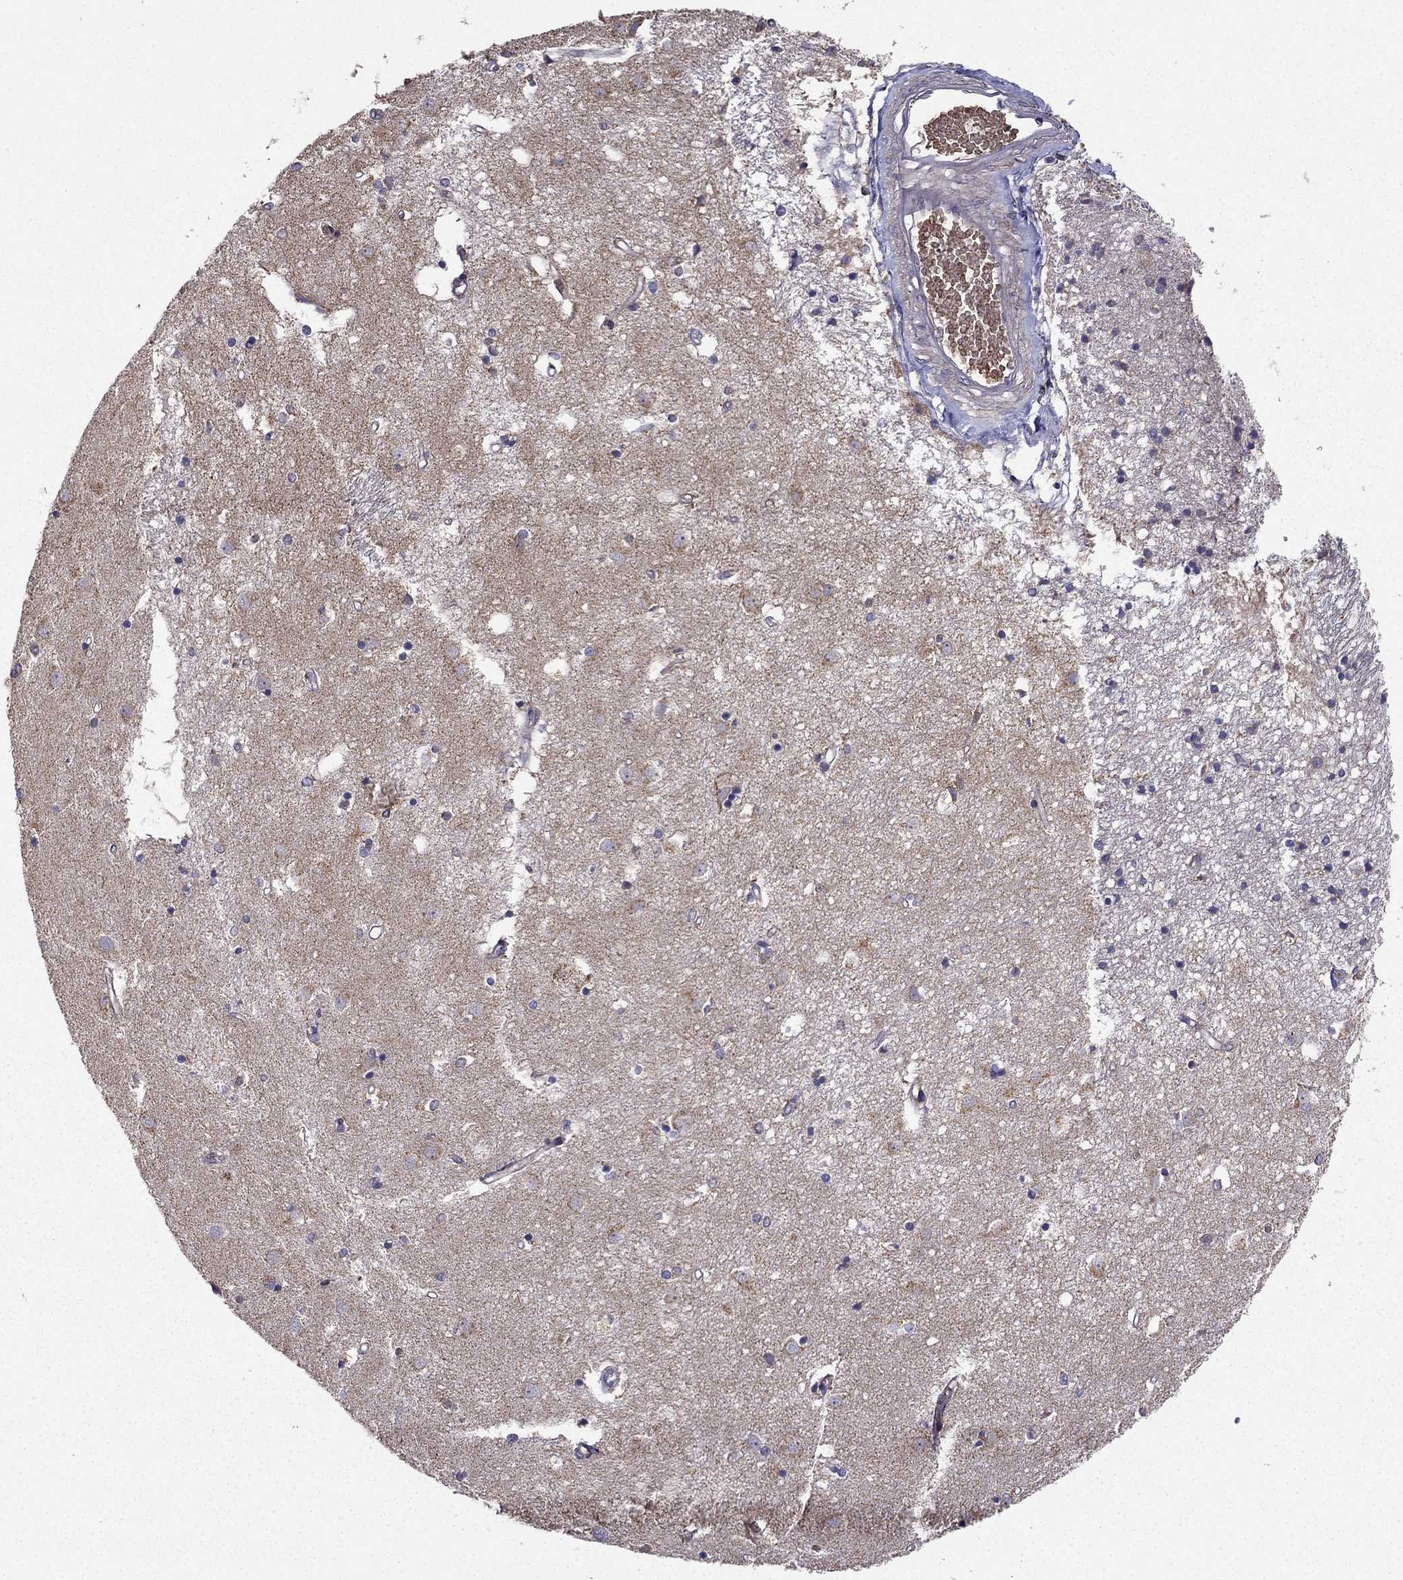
{"staining": {"intensity": "negative", "quantity": "none", "location": "none"}, "tissue": "caudate", "cell_type": "Glial cells", "image_type": "normal", "snomed": [{"axis": "morphology", "description": "Normal tissue, NOS"}, {"axis": "topography", "description": "Lateral ventricle wall"}], "caption": "The IHC micrograph has no significant positivity in glial cells of caudate.", "gene": "B4GALT7", "patient": {"sex": "male", "age": 54}}